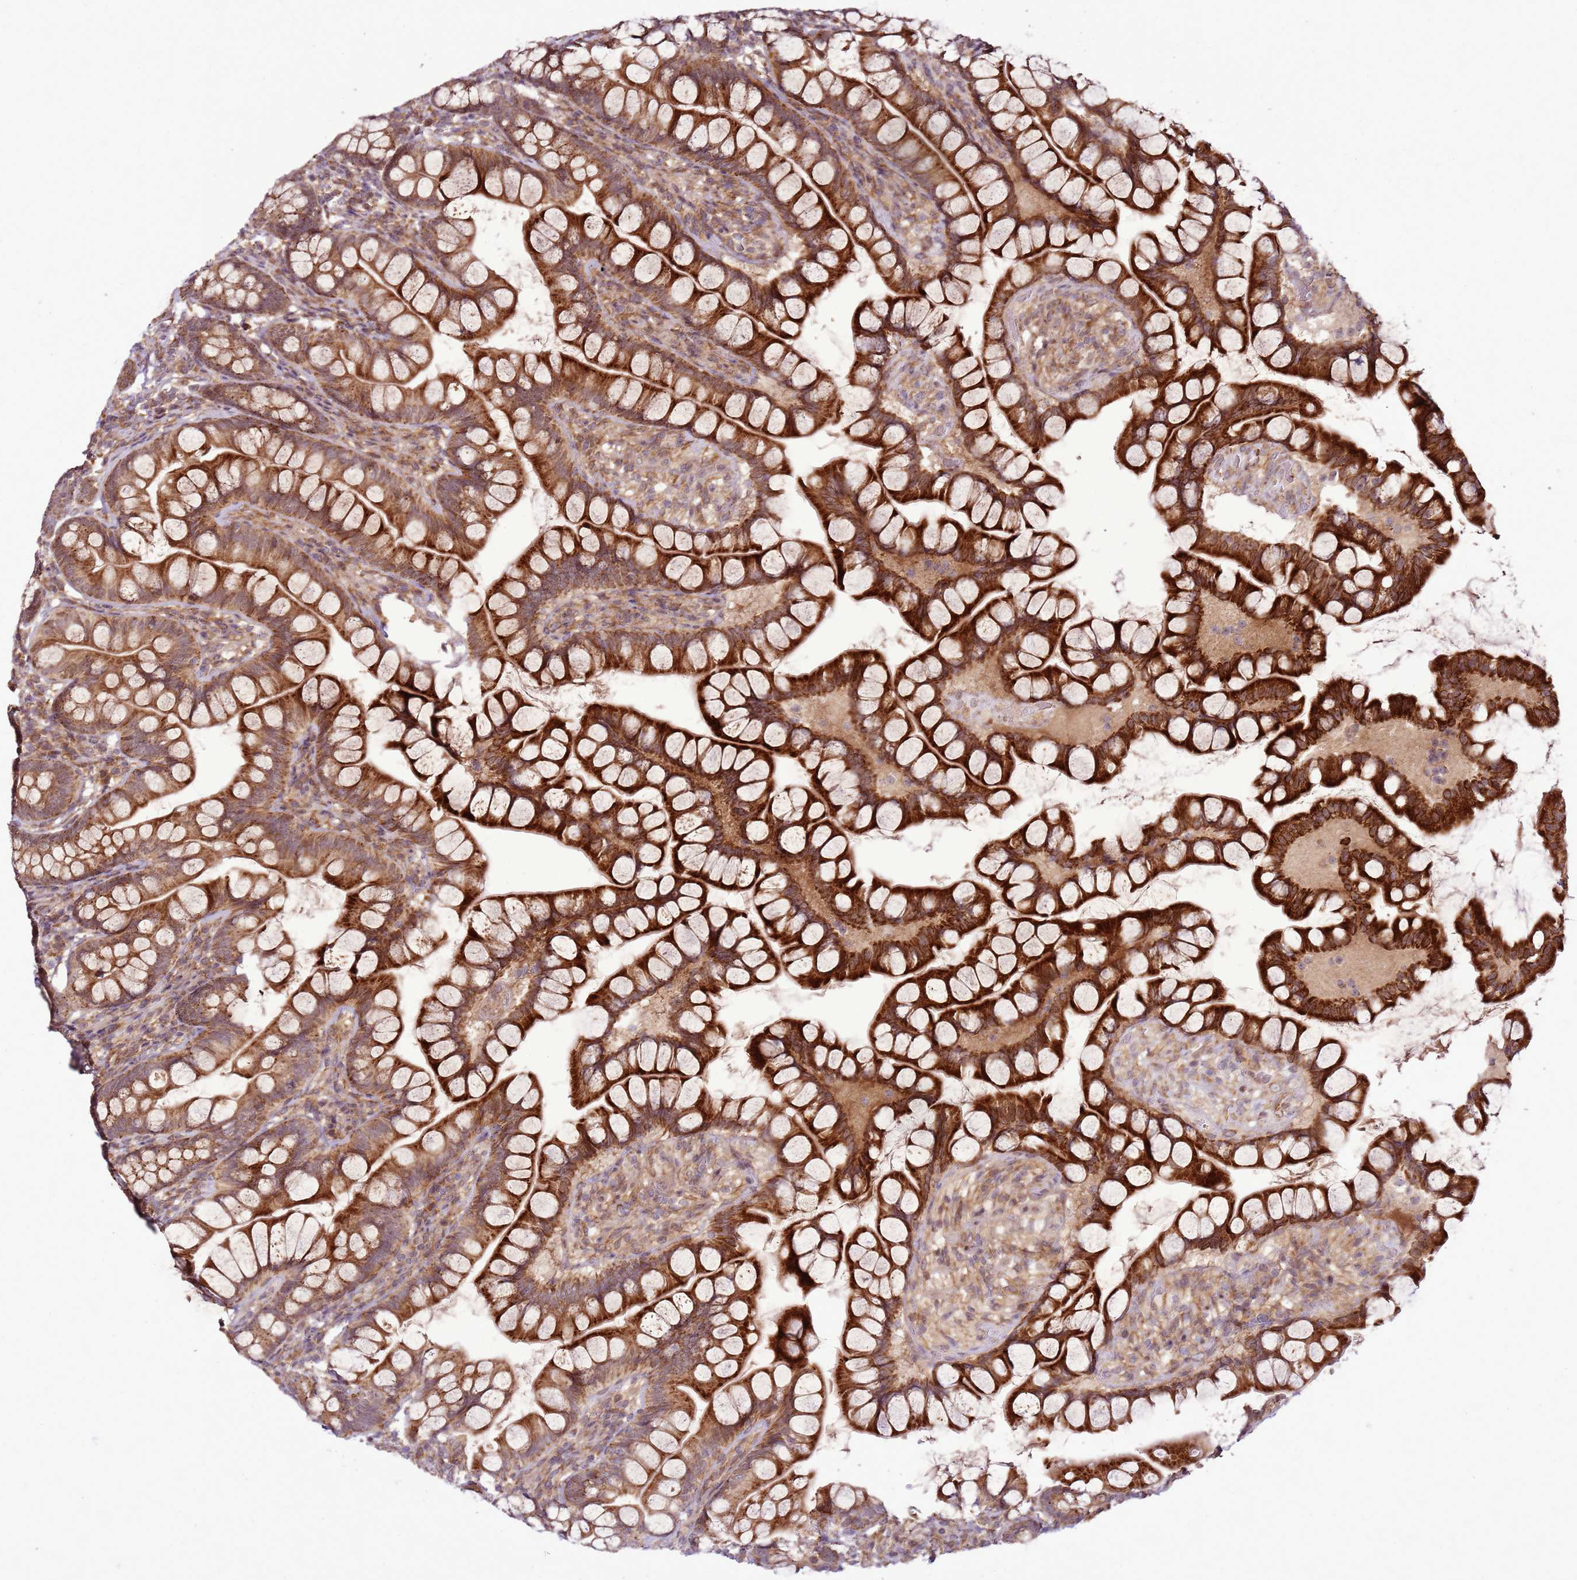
{"staining": {"intensity": "strong", "quantity": ">75%", "location": "cytoplasmic/membranous"}, "tissue": "small intestine", "cell_type": "Glandular cells", "image_type": "normal", "snomed": [{"axis": "morphology", "description": "Normal tissue, NOS"}, {"axis": "topography", "description": "Small intestine"}], "caption": "The immunohistochemical stain highlights strong cytoplasmic/membranous expression in glandular cells of benign small intestine. Ihc stains the protein in brown and the nuclei are stained blue.", "gene": "RASA3", "patient": {"sex": "male", "age": 70}}